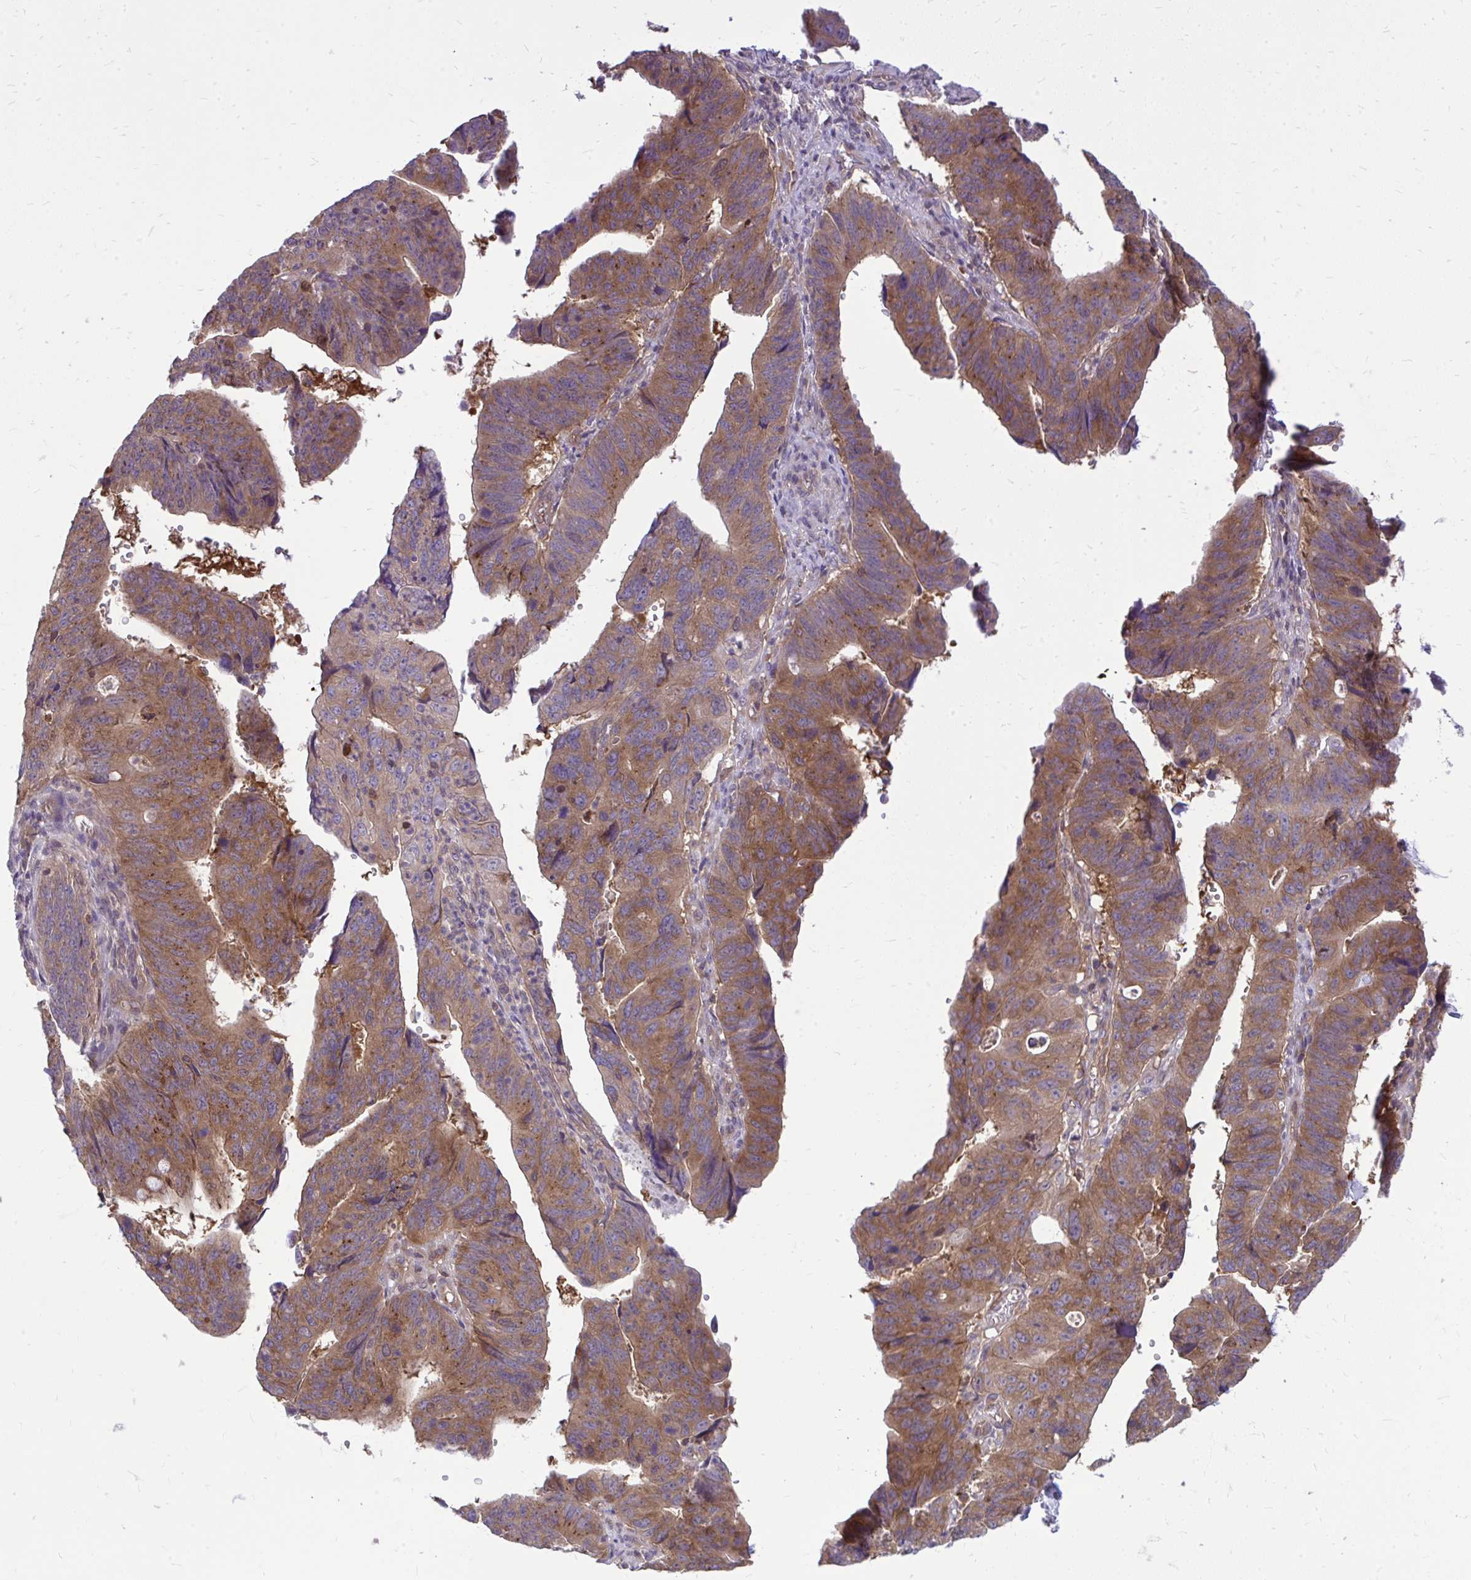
{"staining": {"intensity": "moderate", "quantity": ">75%", "location": "cytoplasmic/membranous"}, "tissue": "stomach cancer", "cell_type": "Tumor cells", "image_type": "cancer", "snomed": [{"axis": "morphology", "description": "Adenocarcinoma, NOS"}, {"axis": "topography", "description": "Stomach"}], "caption": "This photomicrograph displays stomach adenocarcinoma stained with immunohistochemistry (IHC) to label a protein in brown. The cytoplasmic/membranous of tumor cells show moderate positivity for the protein. Nuclei are counter-stained blue.", "gene": "PPP5C", "patient": {"sex": "male", "age": 59}}